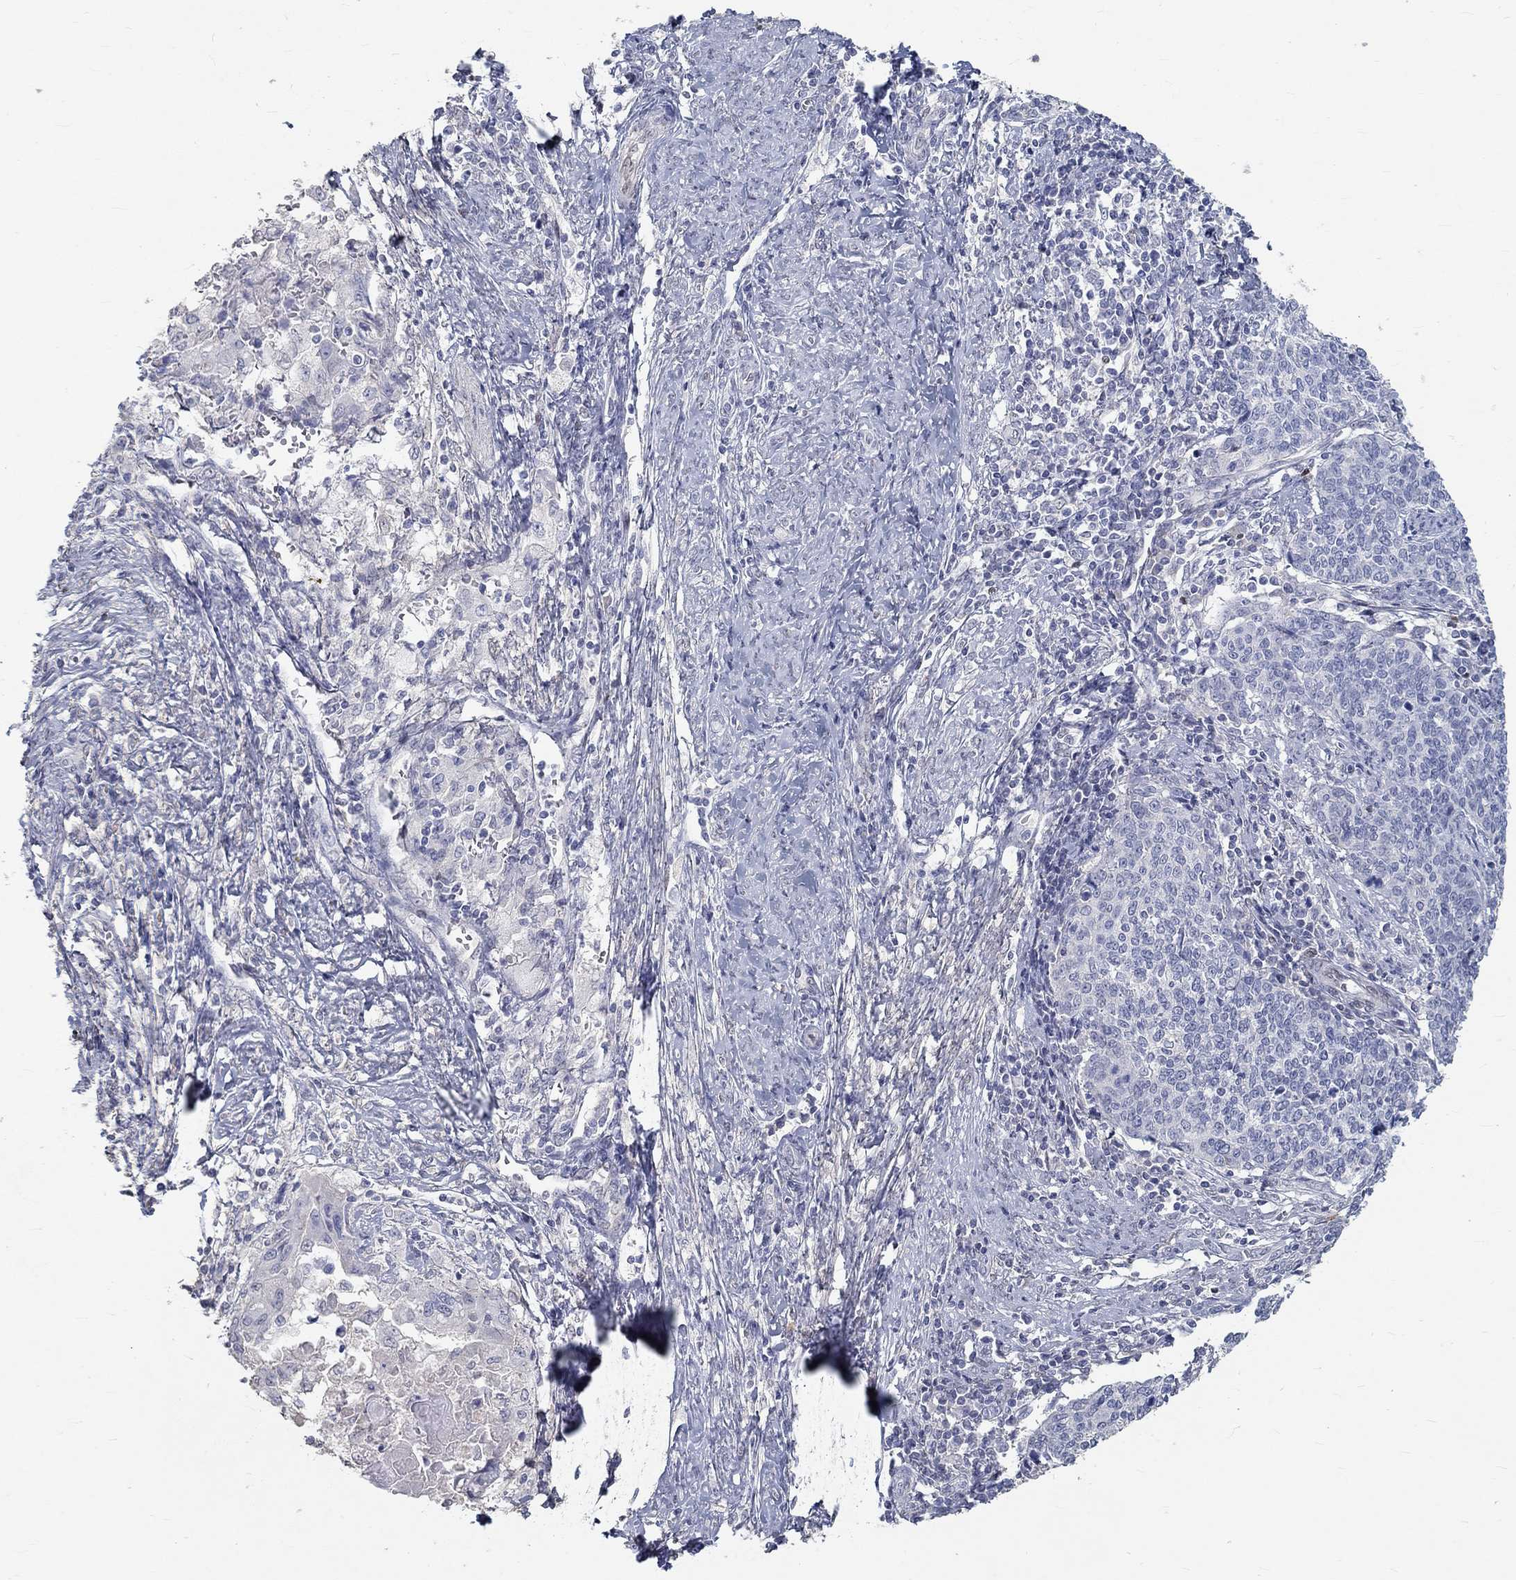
{"staining": {"intensity": "negative", "quantity": "none", "location": "none"}, "tissue": "cervical cancer", "cell_type": "Tumor cells", "image_type": "cancer", "snomed": [{"axis": "morphology", "description": "Squamous cell carcinoma, NOS"}, {"axis": "topography", "description": "Cervix"}], "caption": "Immunohistochemical staining of cervical cancer (squamous cell carcinoma) exhibits no significant staining in tumor cells.", "gene": "FGF2", "patient": {"sex": "female", "age": 39}}